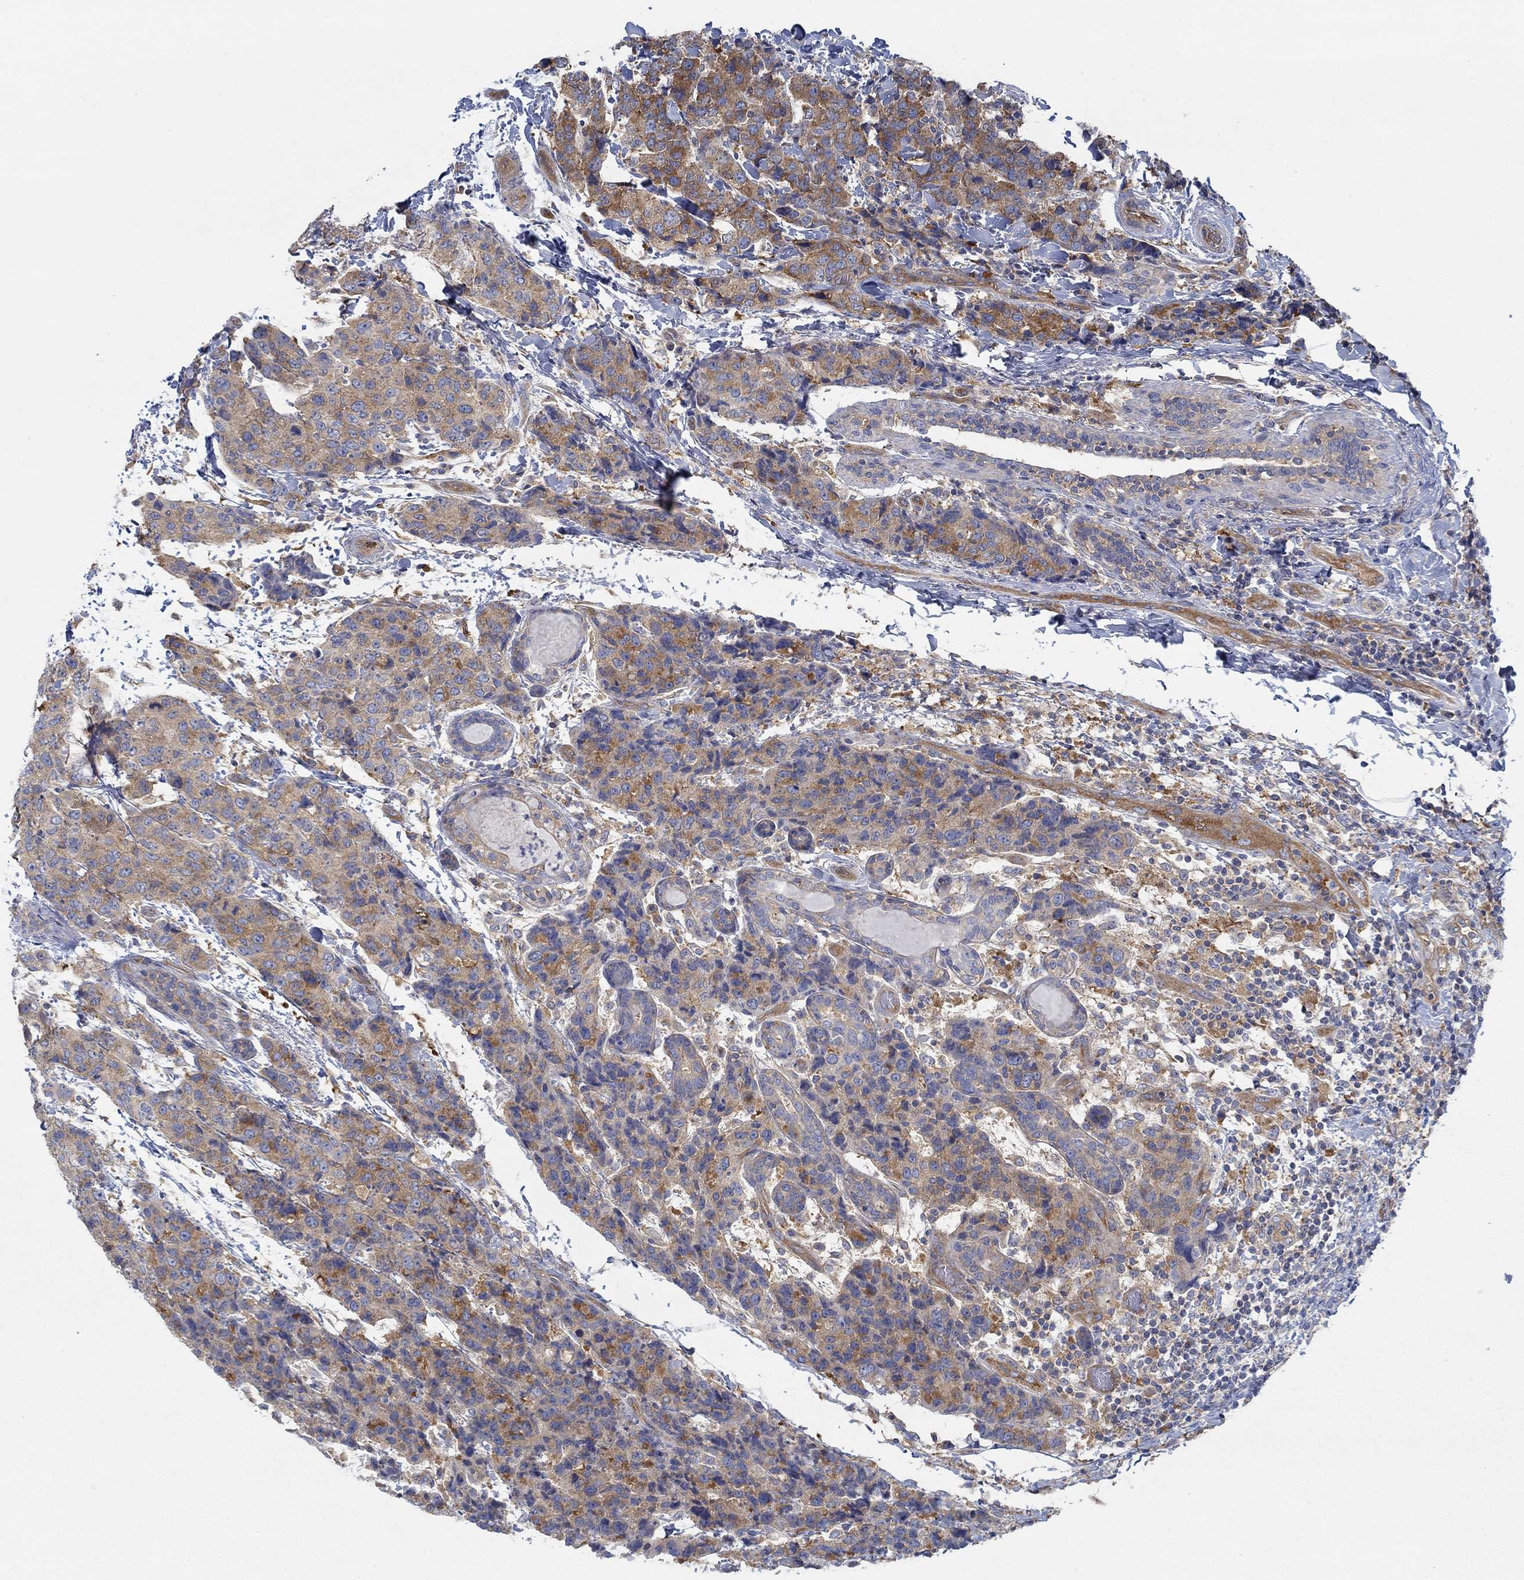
{"staining": {"intensity": "strong", "quantity": "25%-75%", "location": "cytoplasmic/membranous"}, "tissue": "breast cancer", "cell_type": "Tumor cells", "image_type": "cancer", "snomed": [{"axis": "morphology", "description": "Lobular carcinoma"}, {"axis": "topography", "description": "Breast"}], "caption": "Brown immunohistochemical staining in human lobular carcinoma (breast) shows strong cytoplasmic/membranous staining in approximately 25%-75% of tumor cells.", "gene": "SPAG9", "patient": {"sex": "female", "age": 59}}